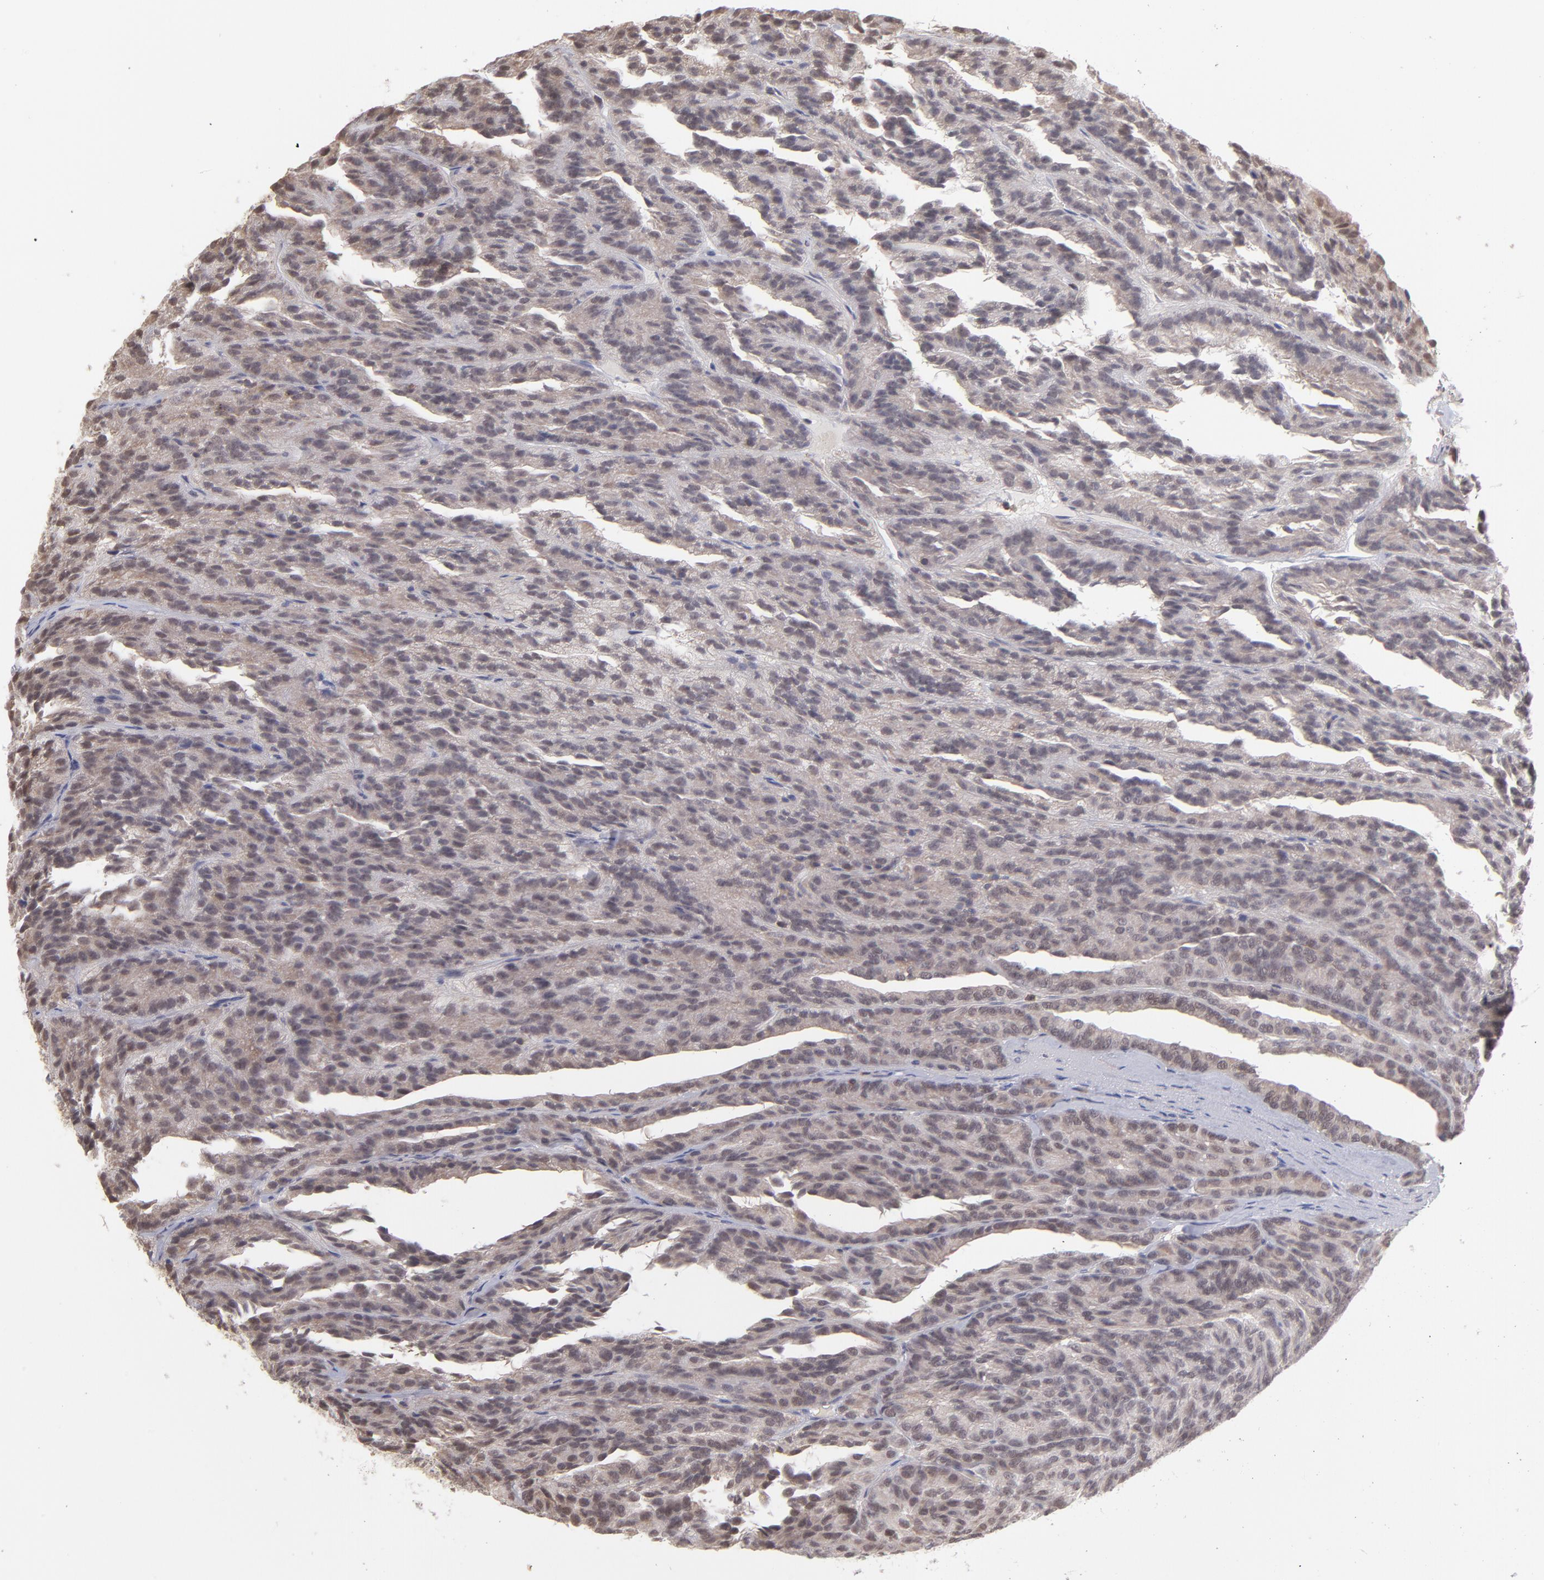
{"staining": {"intensity": "negative", "quantity": "none", "location": "none"}, "tissue": "renal cancer", "cell_type": "Tumor cells", "image_type": "cancer", "snomed": [{"axis": "morphology", "description": "Adenocarcinoma, NOS"}, {"axis": "topography", "description": "Kidney"}], "caption": "Tumor cells show no significant protein staining in adenocarcinoma (renal).", "gene": "OAS1", "patient": {"sex": "male", "age": 46}}